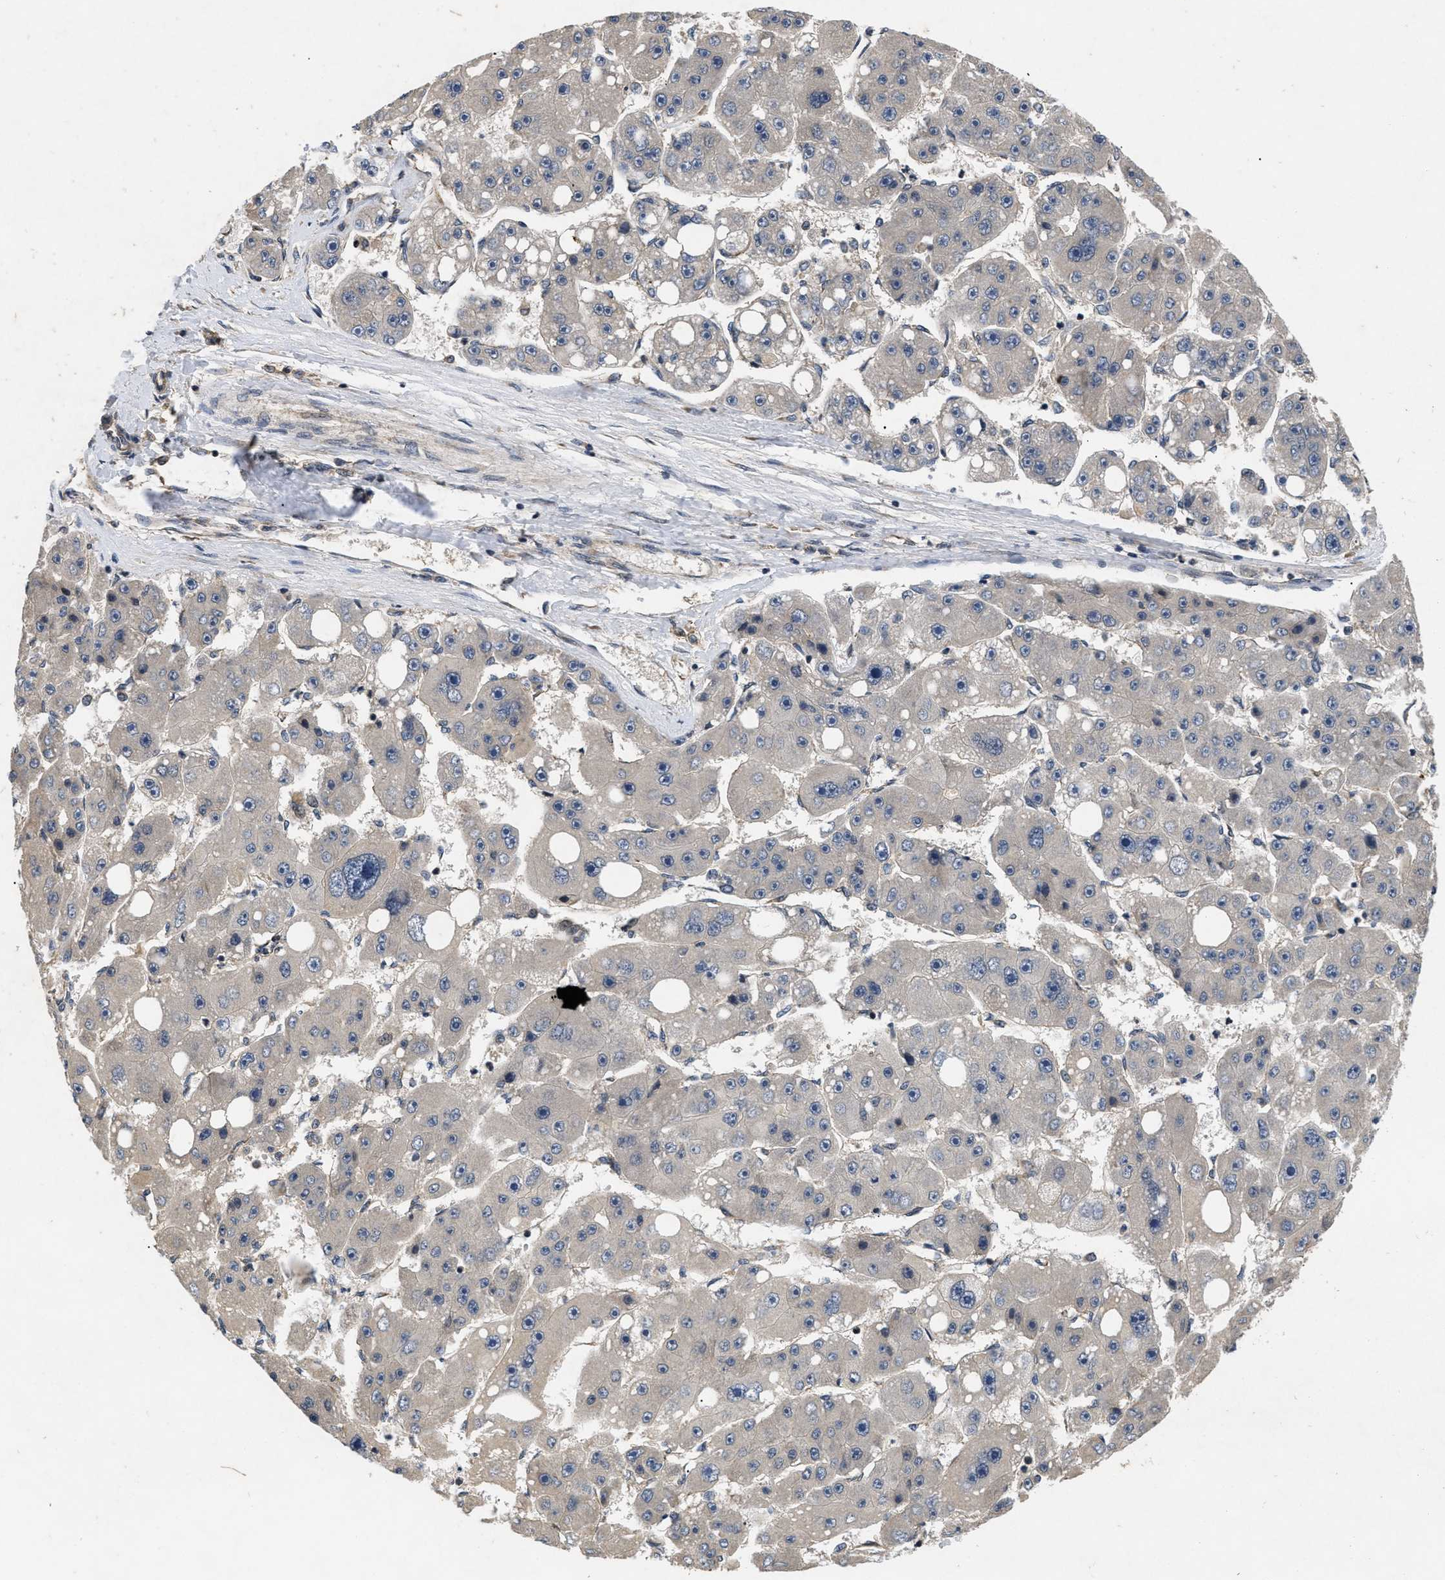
{"staining": {"intensity": "negative", "quantity": "none", "location": "none"}, "tissue": "liver cancer", "cell_type": "Tumor cells", "image_type": "cancer", "snomed": [{"axis": "morphology", "description": "Carcinoma, Hepatocellular, NOS"}, {"axis": "topography", "description": "Liver"}], "caption": "Immunohistochemical staining of liver cancer (hepatocellular carcinoma) shows no significant staining in tumor cells.", "gene": "HMGCR", "patient": {"sex": "female", "age": 61}}